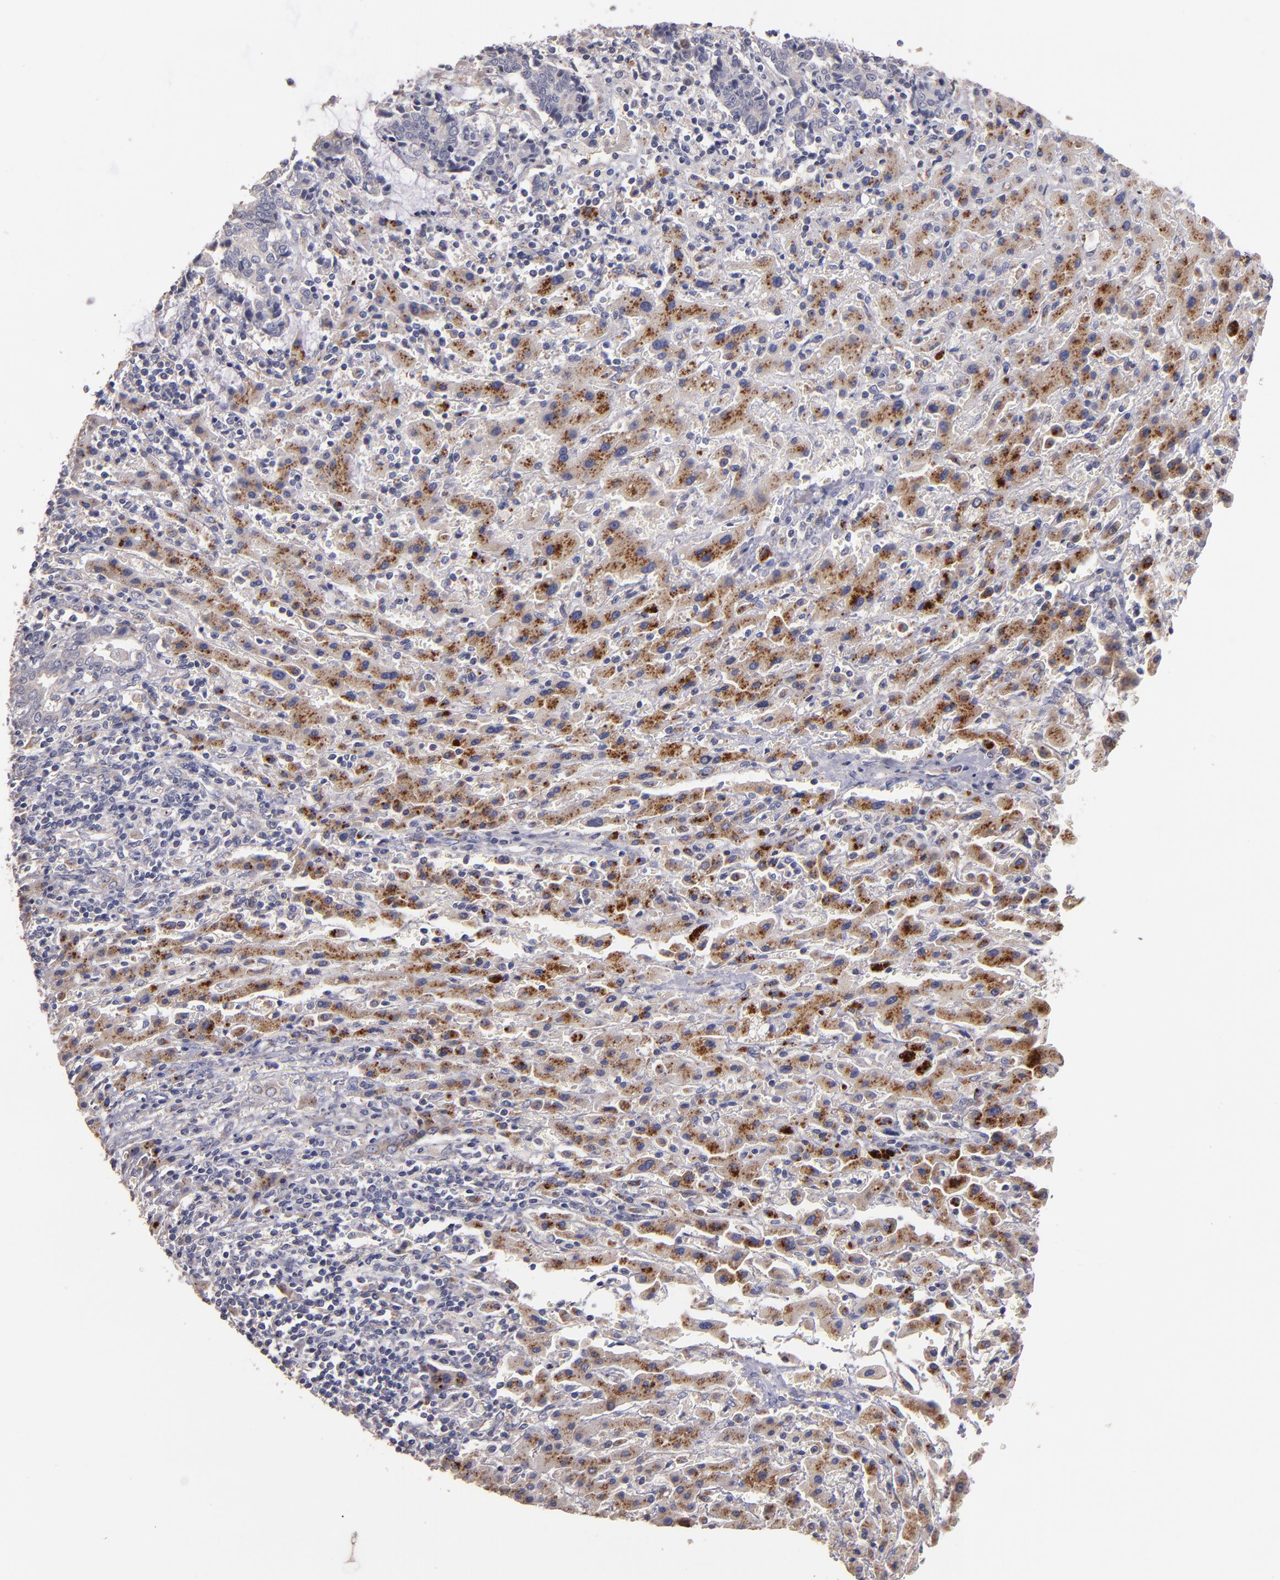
{"staining": {"intensity": "moderate", "quantity": ">75%", "location": "cytoplasmic/membranous"}, "tissue": "liver cancer", "cell_type": "Tumor cells", "image_type": "cancer", "snomed": [{"axis": "morphology", "description": "Cholangiocarcinoma"}, {"axis": "topography", "description": "Liver"}], "caption": "Human liver cancer (cholangiocarcinoma) stained for a protein (brown) shows moderate cytoplasmic/membranous positive positivity in about >75% of tumor cells.", "gene": "MAGEE1", "patient": {"sex": "male", "age": 57}}